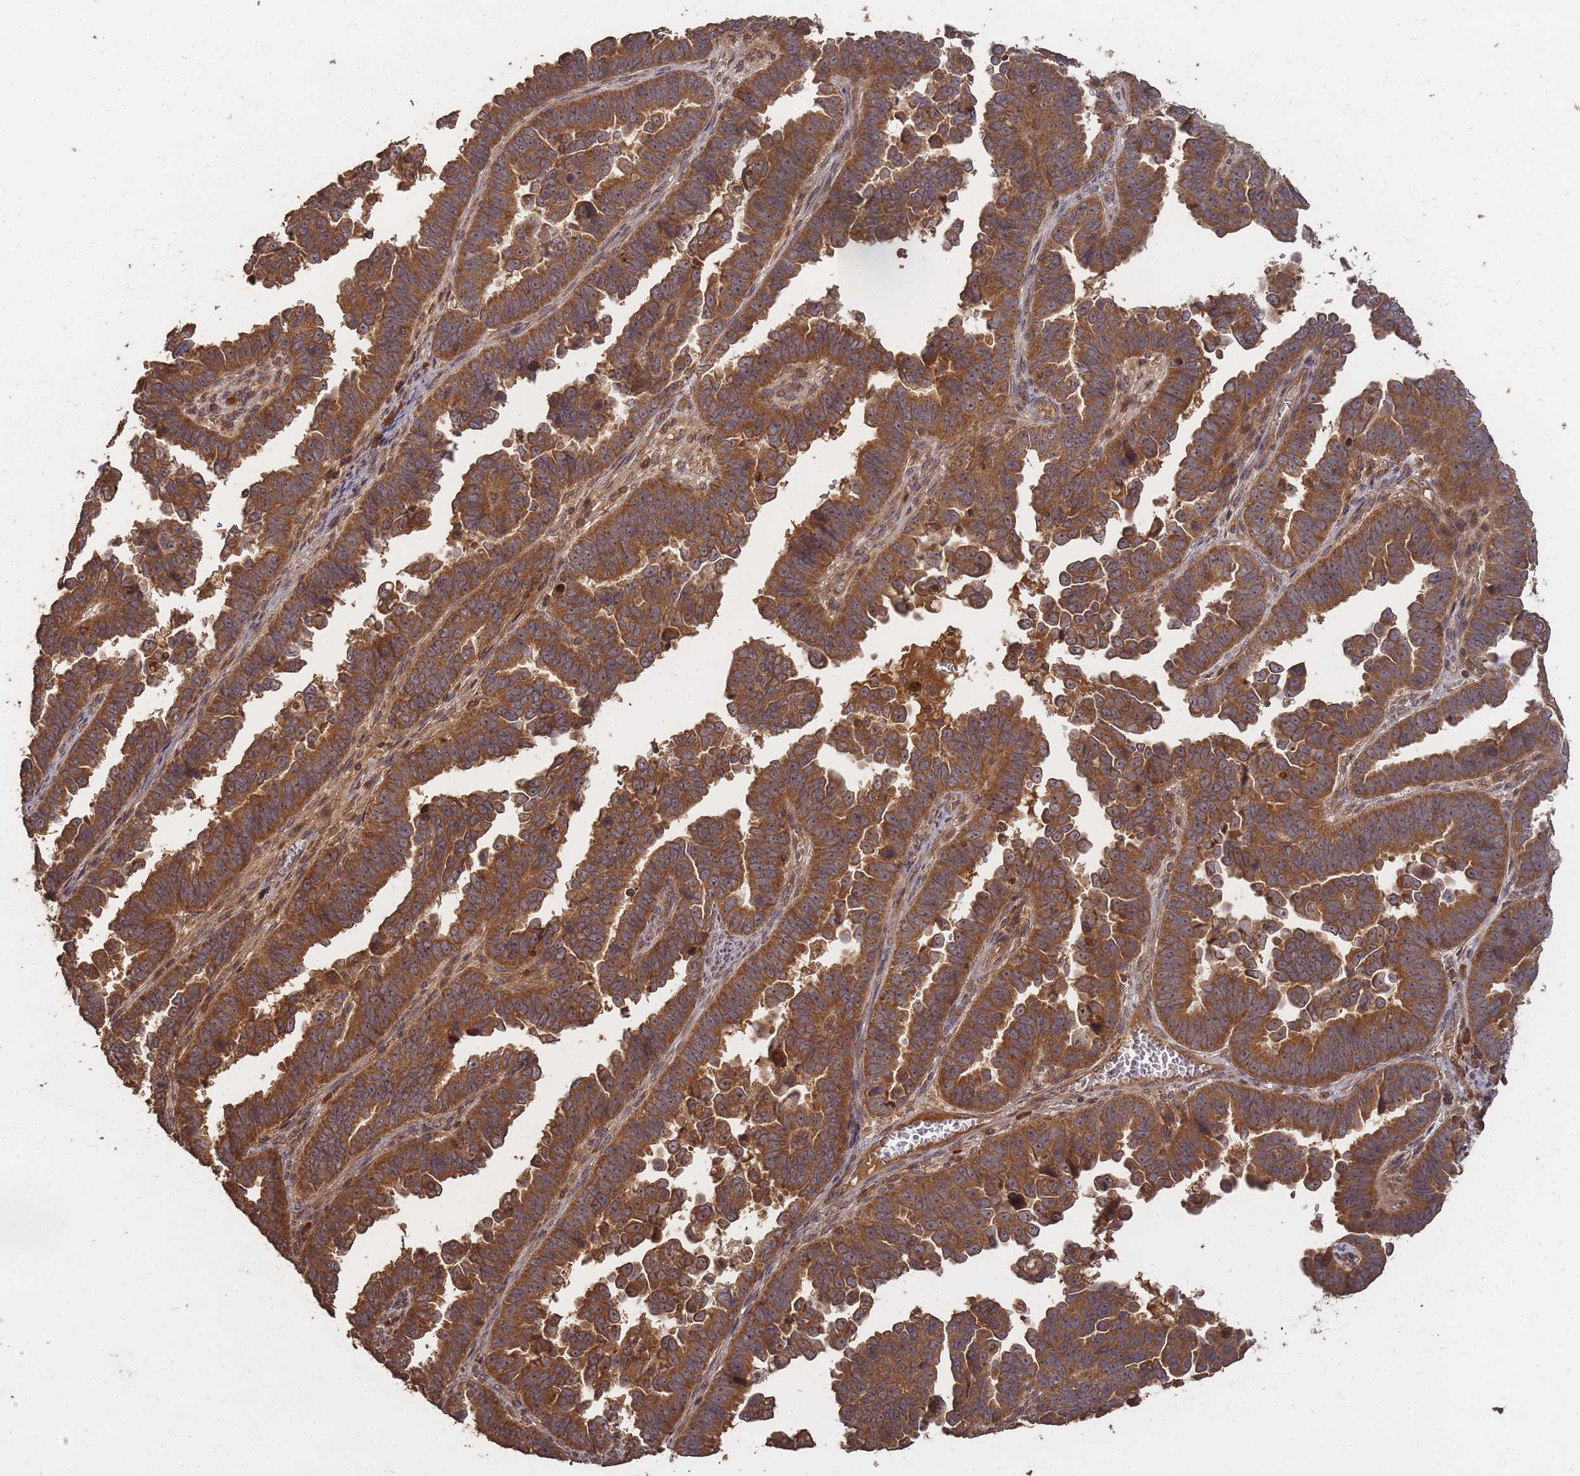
{"staining": {"intensity": "moderate", "quantity": ">75%", "location": "cytoplasmic/membranous"}, "tissue": "endometrial cancer", "cell_type": "Tumor cells", "image_type": "cancer", "snomed": [{"axis": "morphology", "description": "Adenocarcinoma, NOS"}, {"axis": "topography", "description": "Endometrium"}], "caption": "Protein analysis of adenocarcinoma (endometrial) tissue reveals moderate cytoplasmic/membranous positivity in approximately >75% of tumor cells.", "gene": "ALKBH1", "patient": {"sex": "female", "age": 75}}